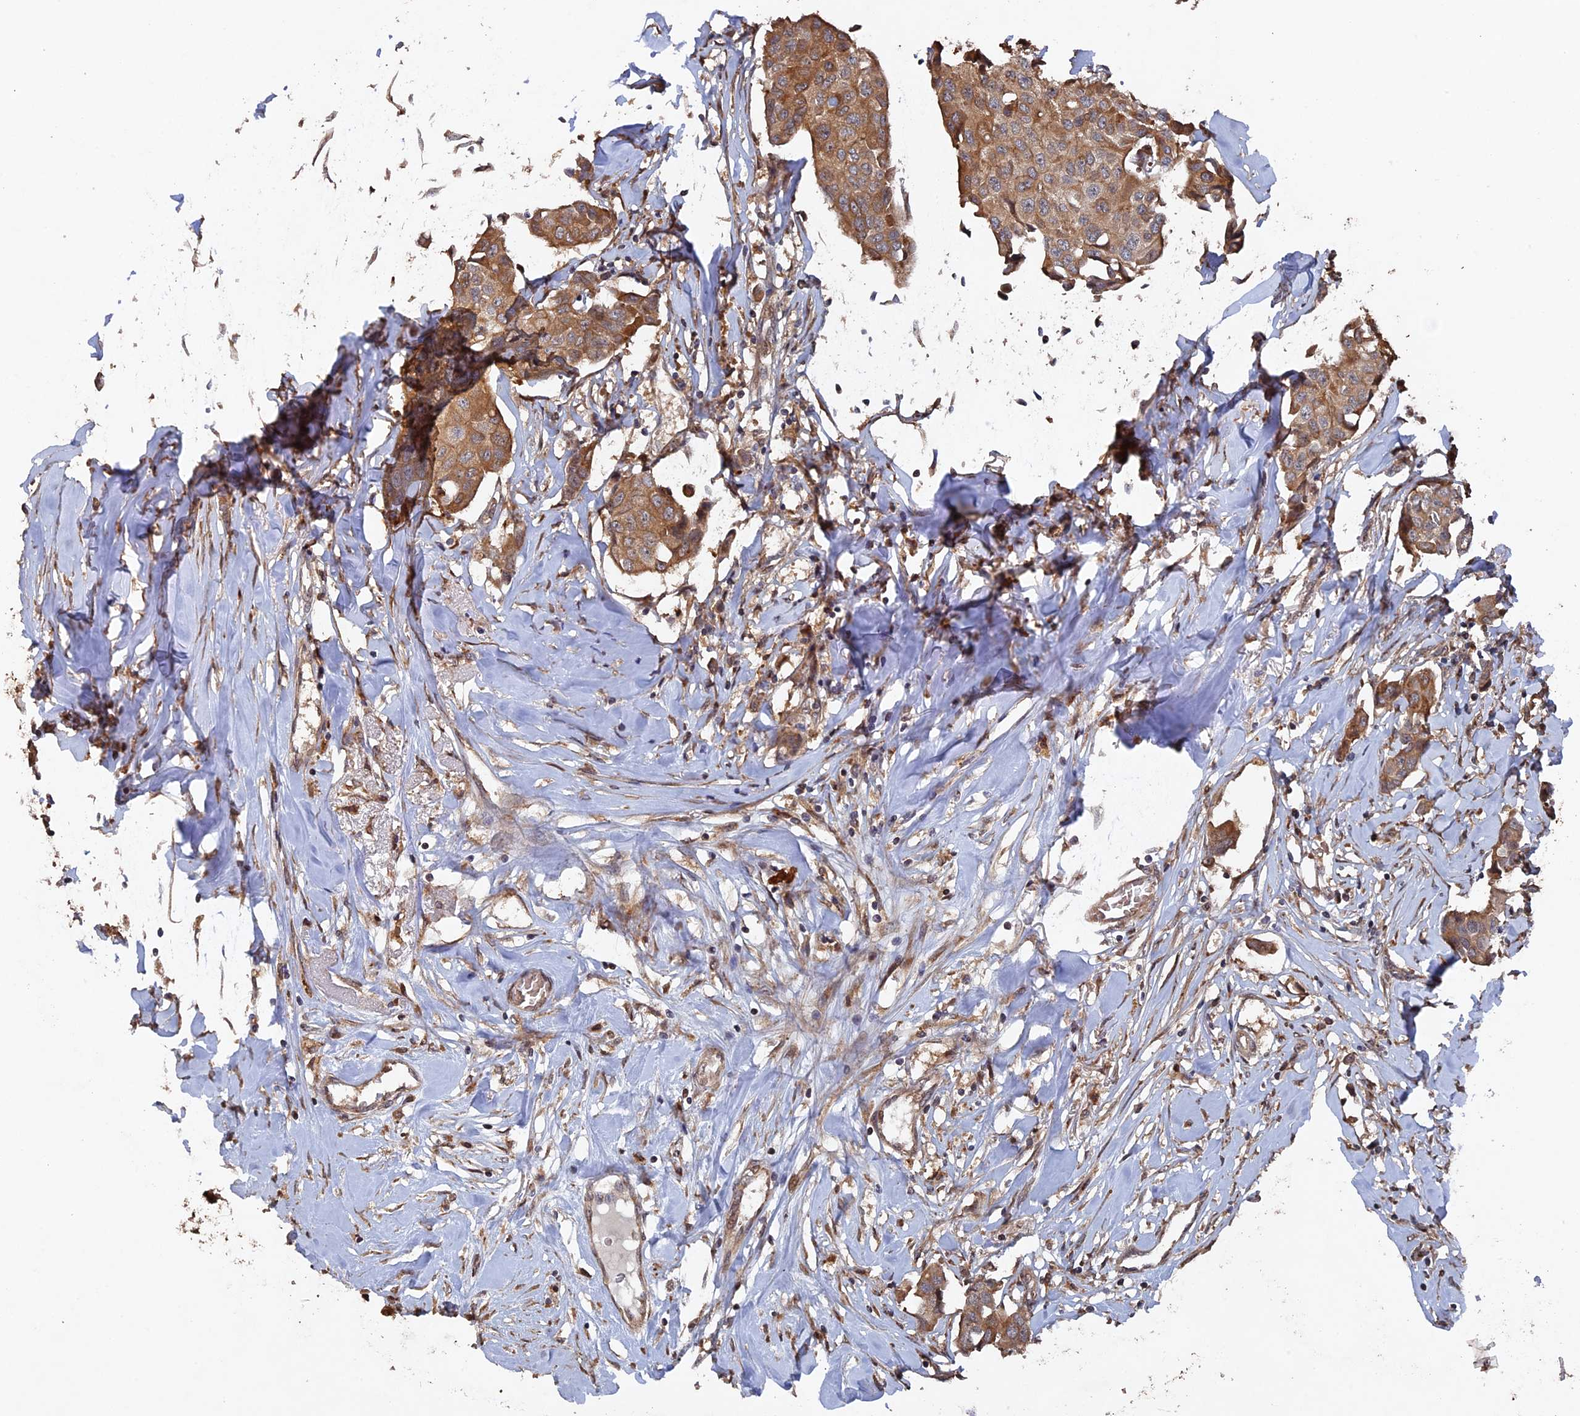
{"staining": {"intensity": "moderate", "quantity": ">75%", "location": "cytoplasmic/membranous"}, "tissue": "breast cancer", "cell_type": "Tumor cells", "image_type": "cancer", "snomed": [{"axis": "morphology", "description": "Duct carcinoma"}, {"axis": "topography", "description": "Breast"}], "caption": "Approximately >75% of tumor cells in breast cancer (infiltrating ductal carcinoma) reveal moderate cytoplasmic/membranous protein staining as visualized by brown immunohistochemical staining.", "gene": "VPS37C", "patient": {"sex": "female", "age": 80}}